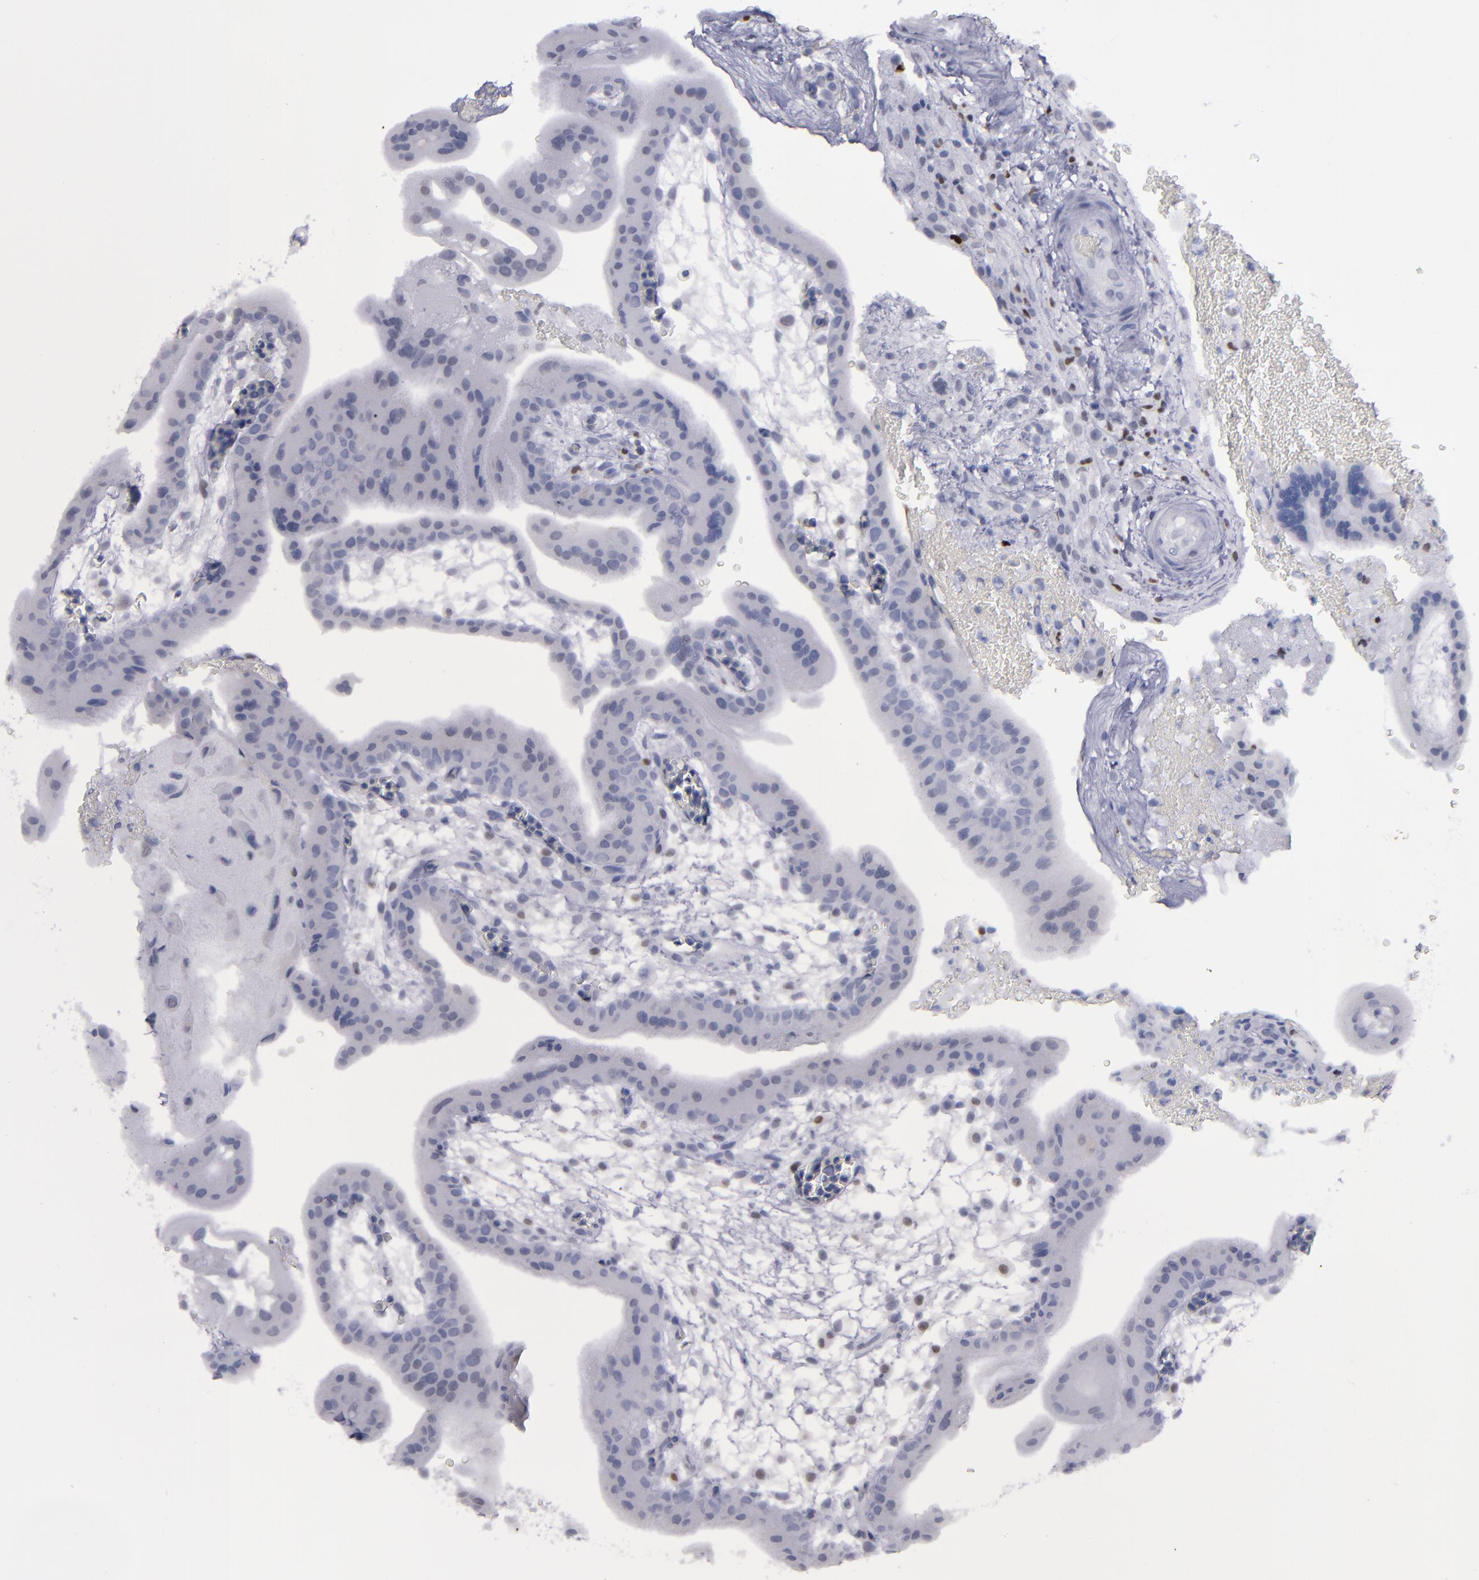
{"staining": {"intensity": "negative", "quantity": "none", "location": "none"}, "tissue": "placenta", "cell_type": "Decidual cells", "image_type": "normal", "snomed": [{"axis": "morphology", "description": "Normal tissue, NOS"}, {"axis": "topography", "description": "Placenta"}], "caption": "DAB immunohistochemical staining of normal human placenta shows no significant staining in decidual cells. (DAB immunohistochemistry (IHC) with hematoxylin counter stain).", "gene": "IRF8", "patient": {"sex": "female", "age": 19}}